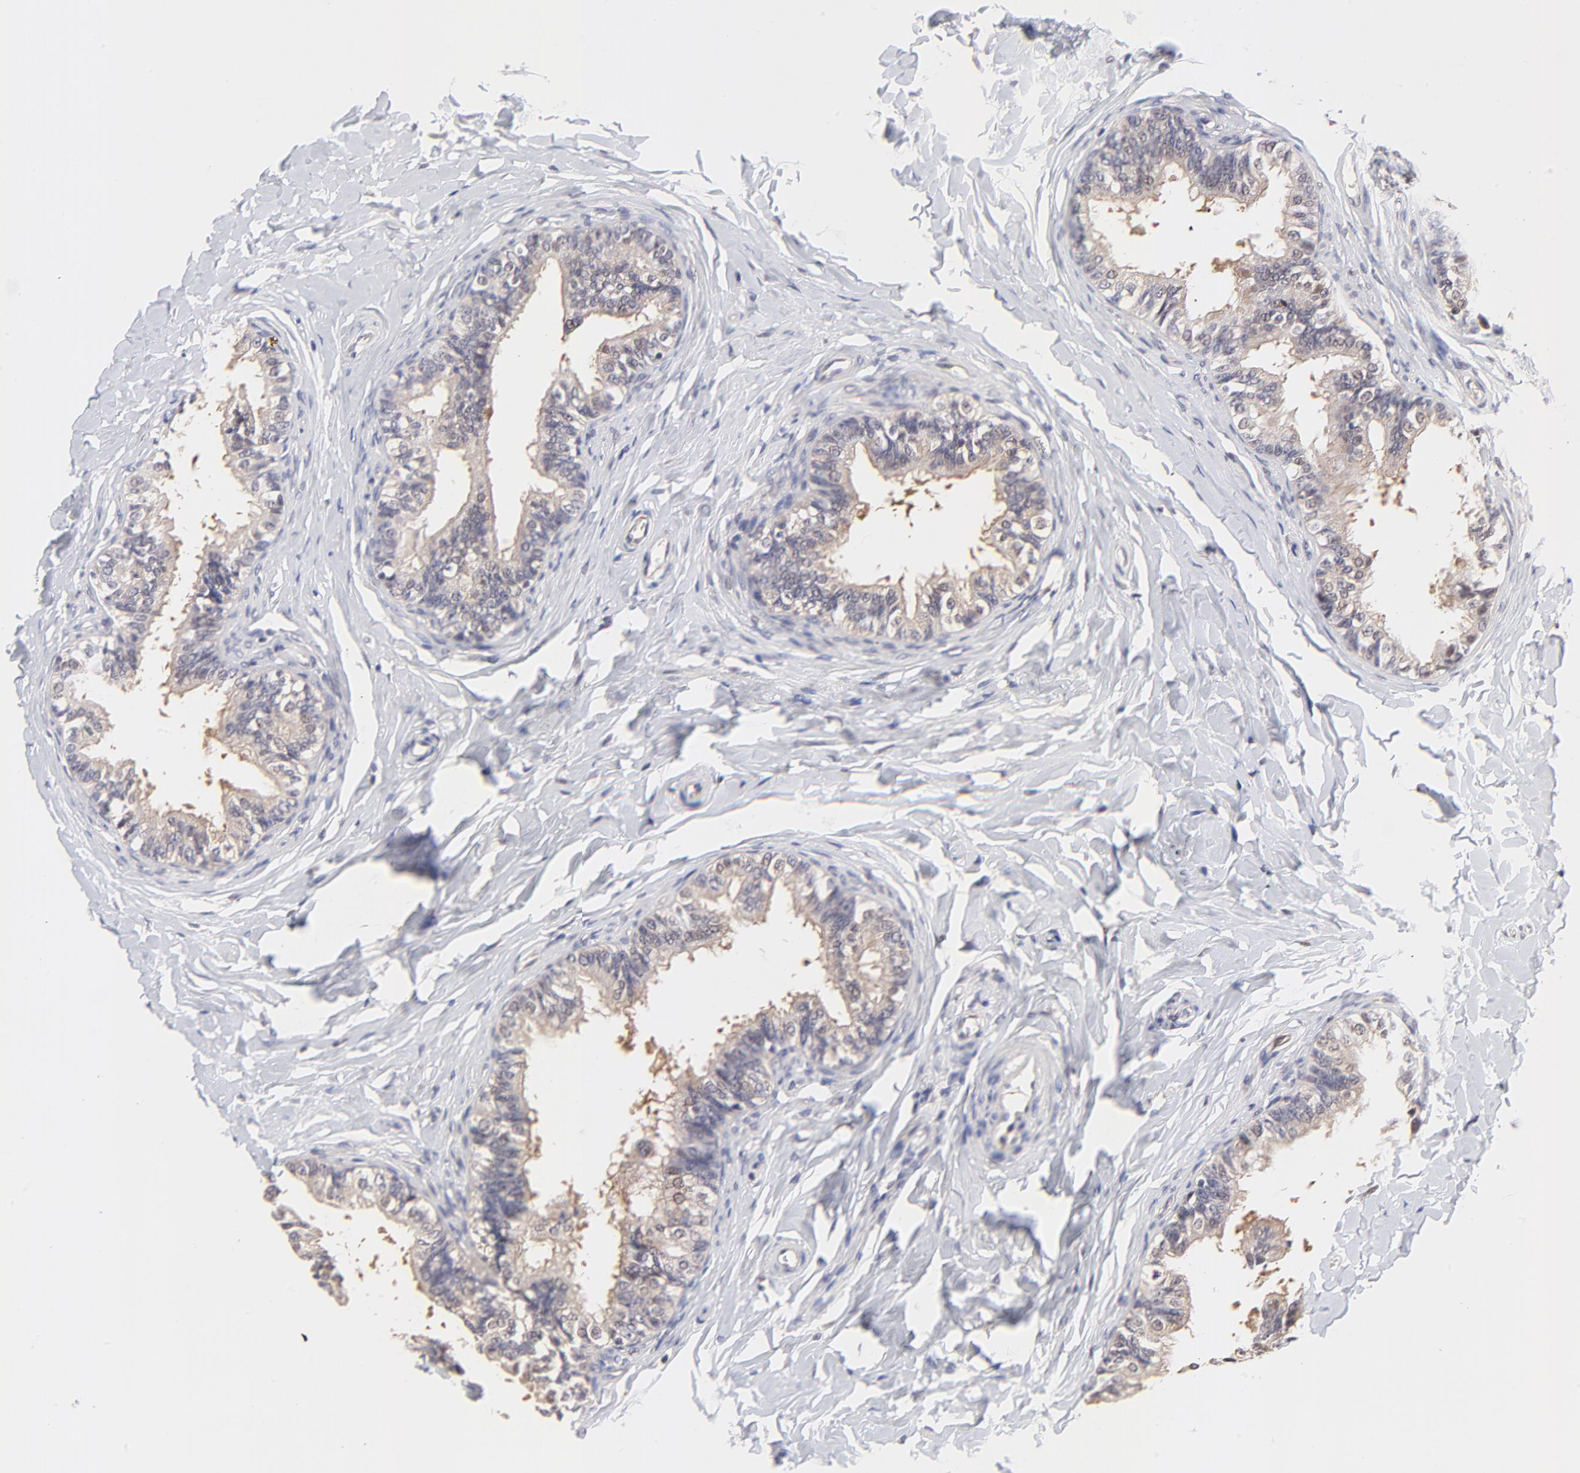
{"staining": {"intensity": "weak", "quantity": "25%-75%", "location": "nuclear"}, "tissue": "epididymis", "cell_type": "Glandular cells", "image_type": "normal", "snomed": [{"axis": "morphology", "description": "Normal tissue, NOS"}, {"axis": "topography", "description": "Epididymis"}], "caption": "A high-resolution image shows immunohistochemistry (IHC) staining of benign epididymis, which exhibits weak nuclear positivity in about 25%-75% of glandular cells. The staining is performed using DAB brown chromogen to label protein expression. The nuclei are counter-stained blue using hematoxylin.", "gene": "PSMC4", "patient": {"sex": "male", "age": 26}}